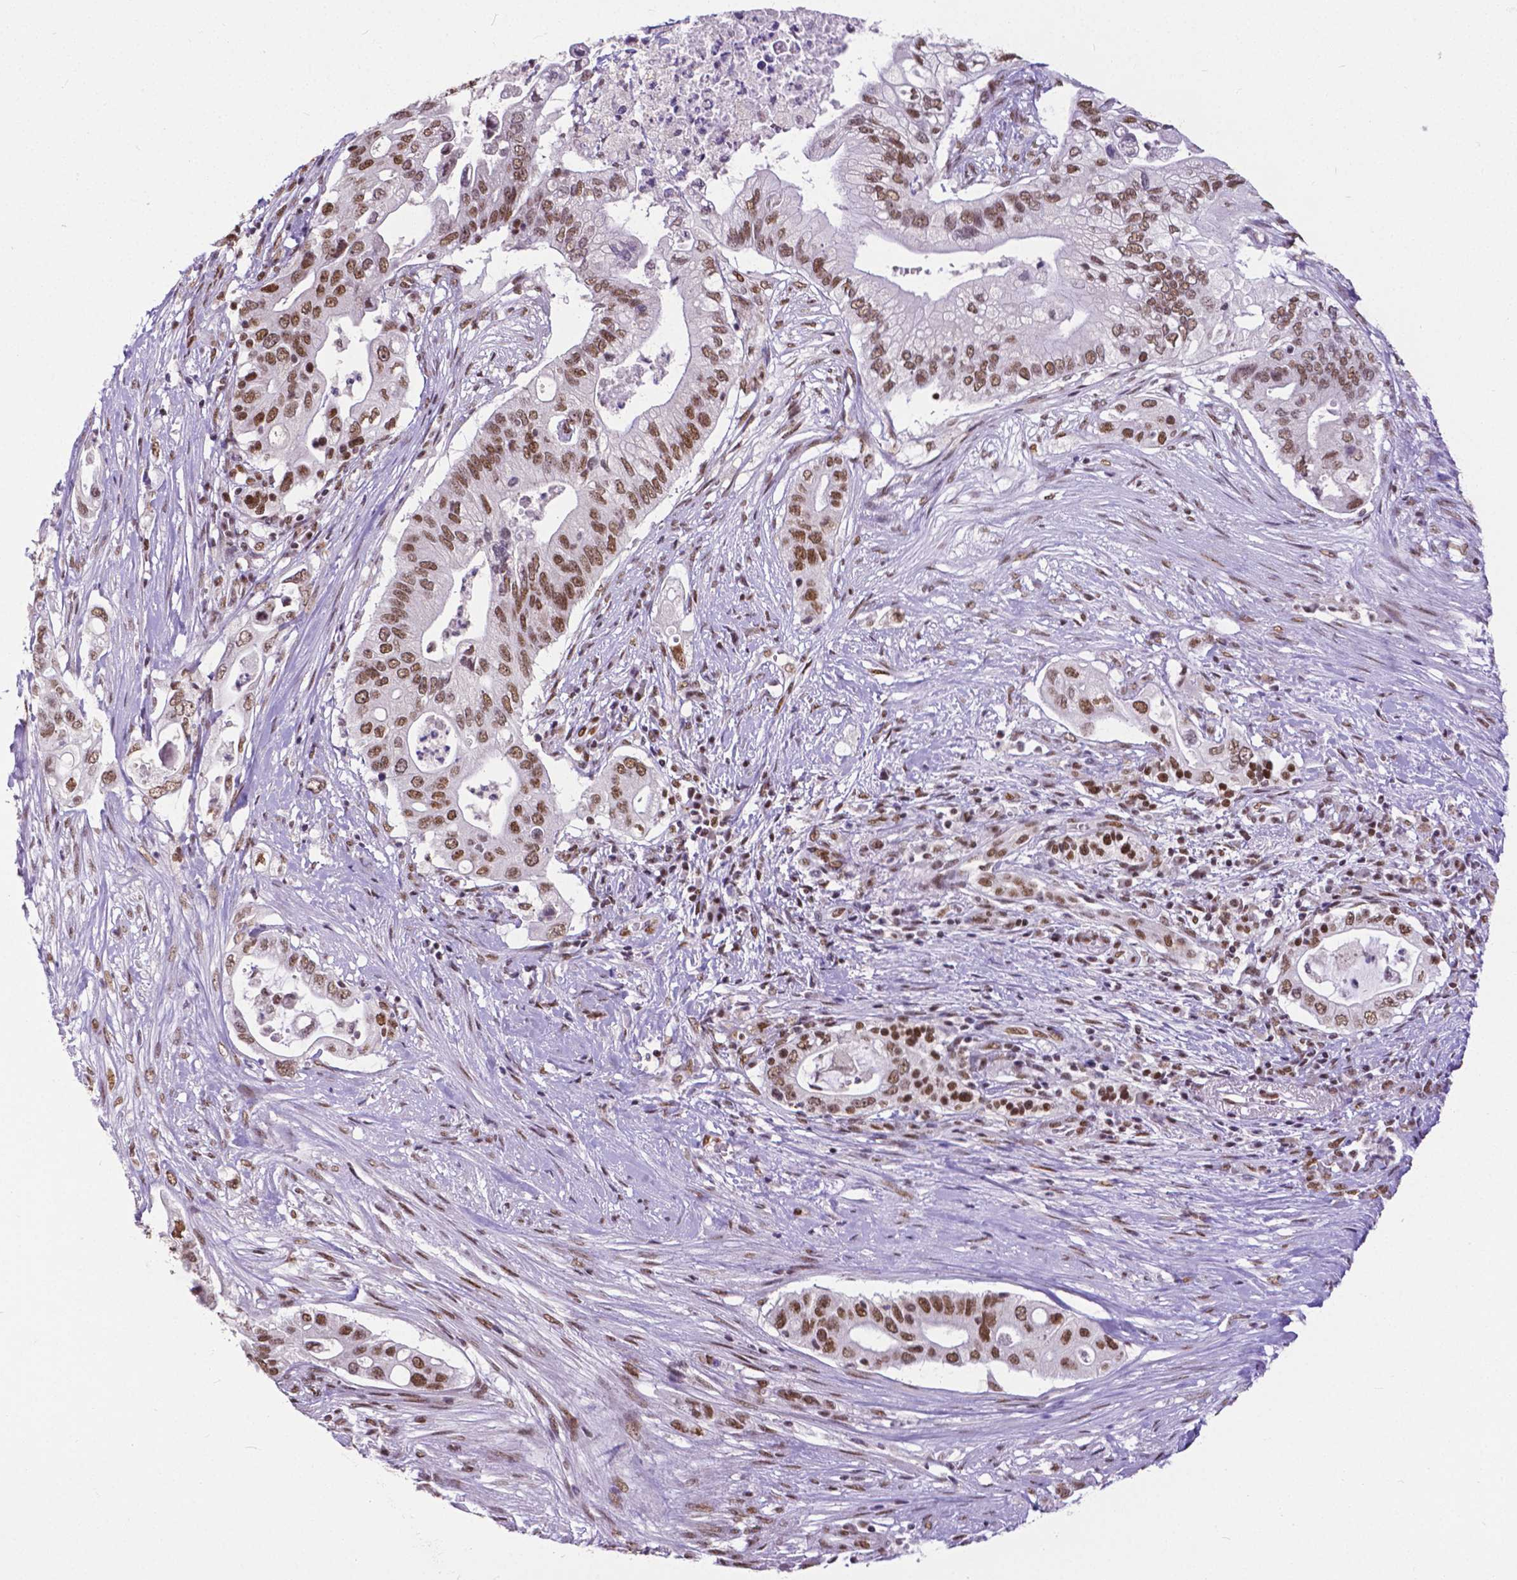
{"staining": {"intensity": "moderate", "quantity": ">75%", "location": "nuclear"}, "tissue": "pancreatic cancer", "cell_type": "Tumor cells", "image_type": "cancer", "snomed": [{"axis": "morphology", "description": "Adenocarcinoma, NOS"}, {"axis": "topography", "description": "Pancreas"}], "caption": "Approximately >75% of tumor cells in human adenocarcinoma (pancreatic) demonstrate moderate nuclear protein positivity as visualized by brown immunohistochemical staining.", "gene": "ATRX", "patient": {"sex": "female", "age": 72}}